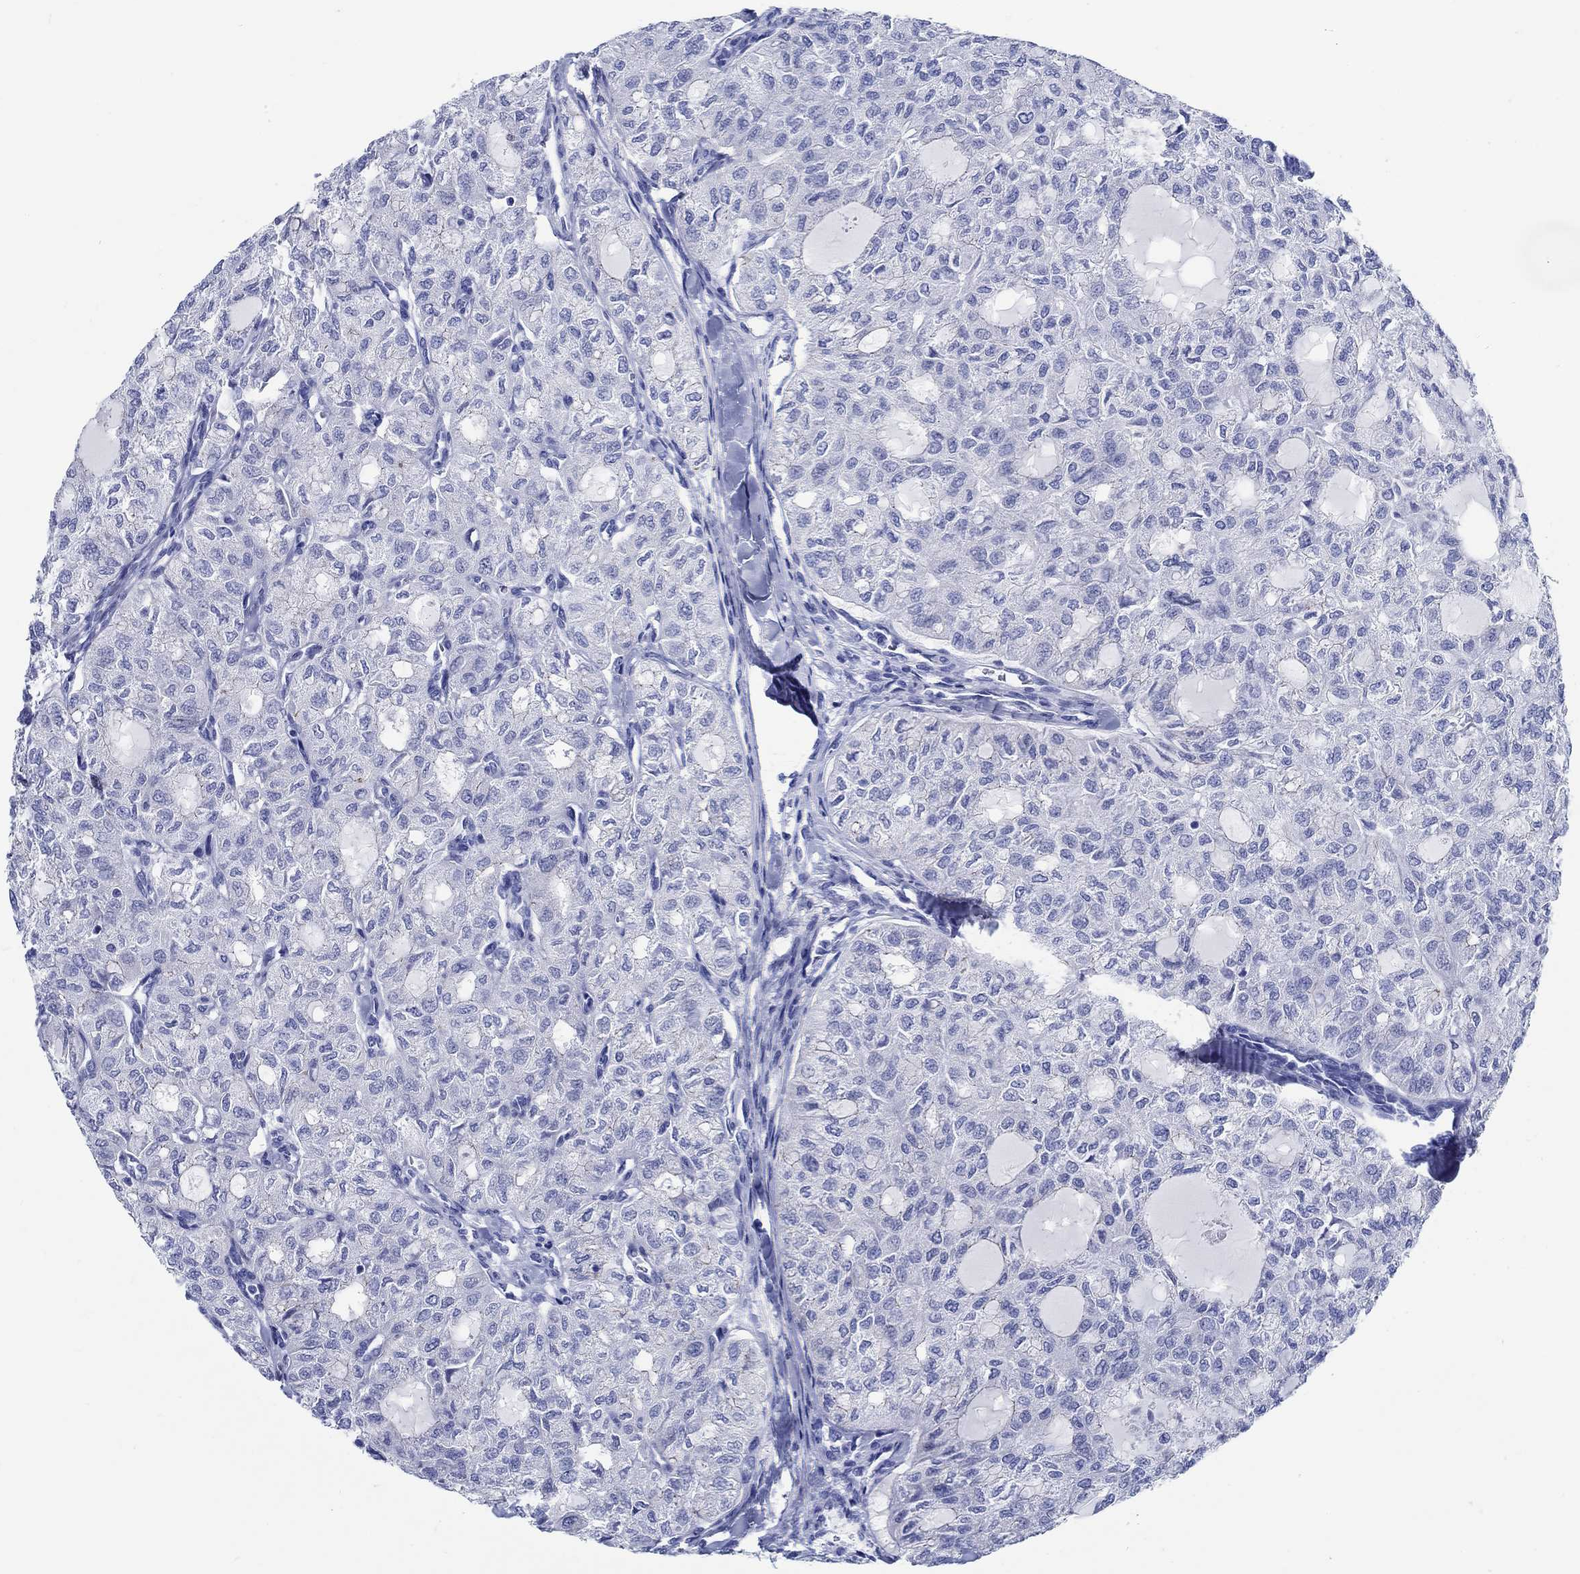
{"staining": {"intensity": "negative", "quantity": "none", "location": "none"}, "tissue": "thyroid cancer", "cell_type": "Tumor cells", "image_type": "cancer", "snomed": [{"axis": "morphology", "description": "Follicular adenoma carcinoma, NOS"}, {"axis": "topography", "description": "Thyroid gland"}], "caption": "An immunohistochemistry photomicrograph of thyroid cancer is shown. There is no staining in tumor cells of thyroid cancer. (DAB immunohistochemistry (IHC), high magnification).", "gene": "RD3L", "patient": {"sex": "male", "age": 75}}